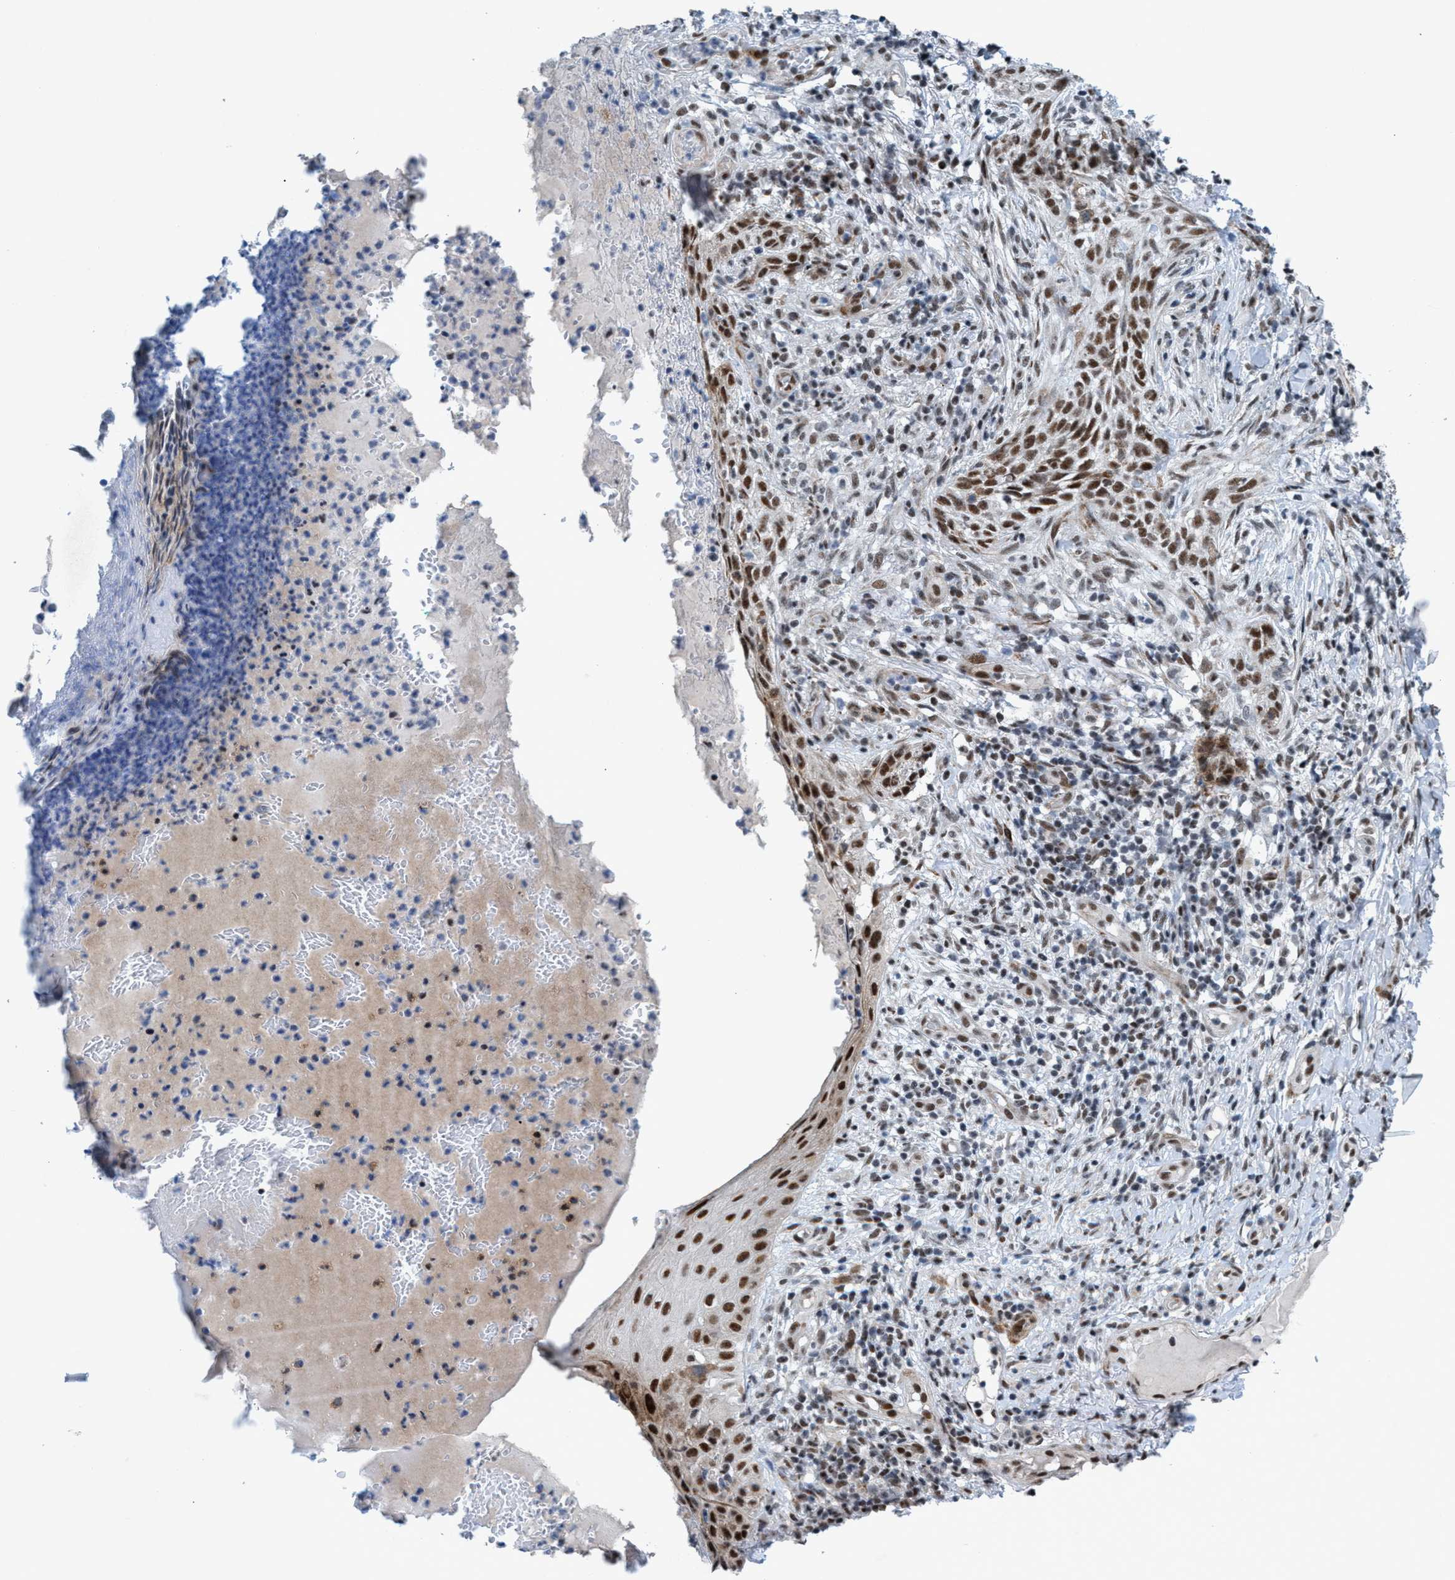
{"staining": {"intensity": "moderate", "quantity": ">75%", "location": "nuclear"}, "tissue": "skin cancer", "cell_type": "Tumor cells", "image_type": "cancer", "snomed": [{"axis": "morphology", "description": "Normal tissue, NOS"}, {"axis": "morphology", "description": "Basal cell carcinoma"}, {"axis": "topography", "description": "Skin"}], "caption": "The photomicrograph displays a brown stain indicating the presence of a protein in the nuclear of tumor cells in skin basal cell carcinoma.", "gene": "CWC27", "patient": {"sex": "male", "age": 67}}